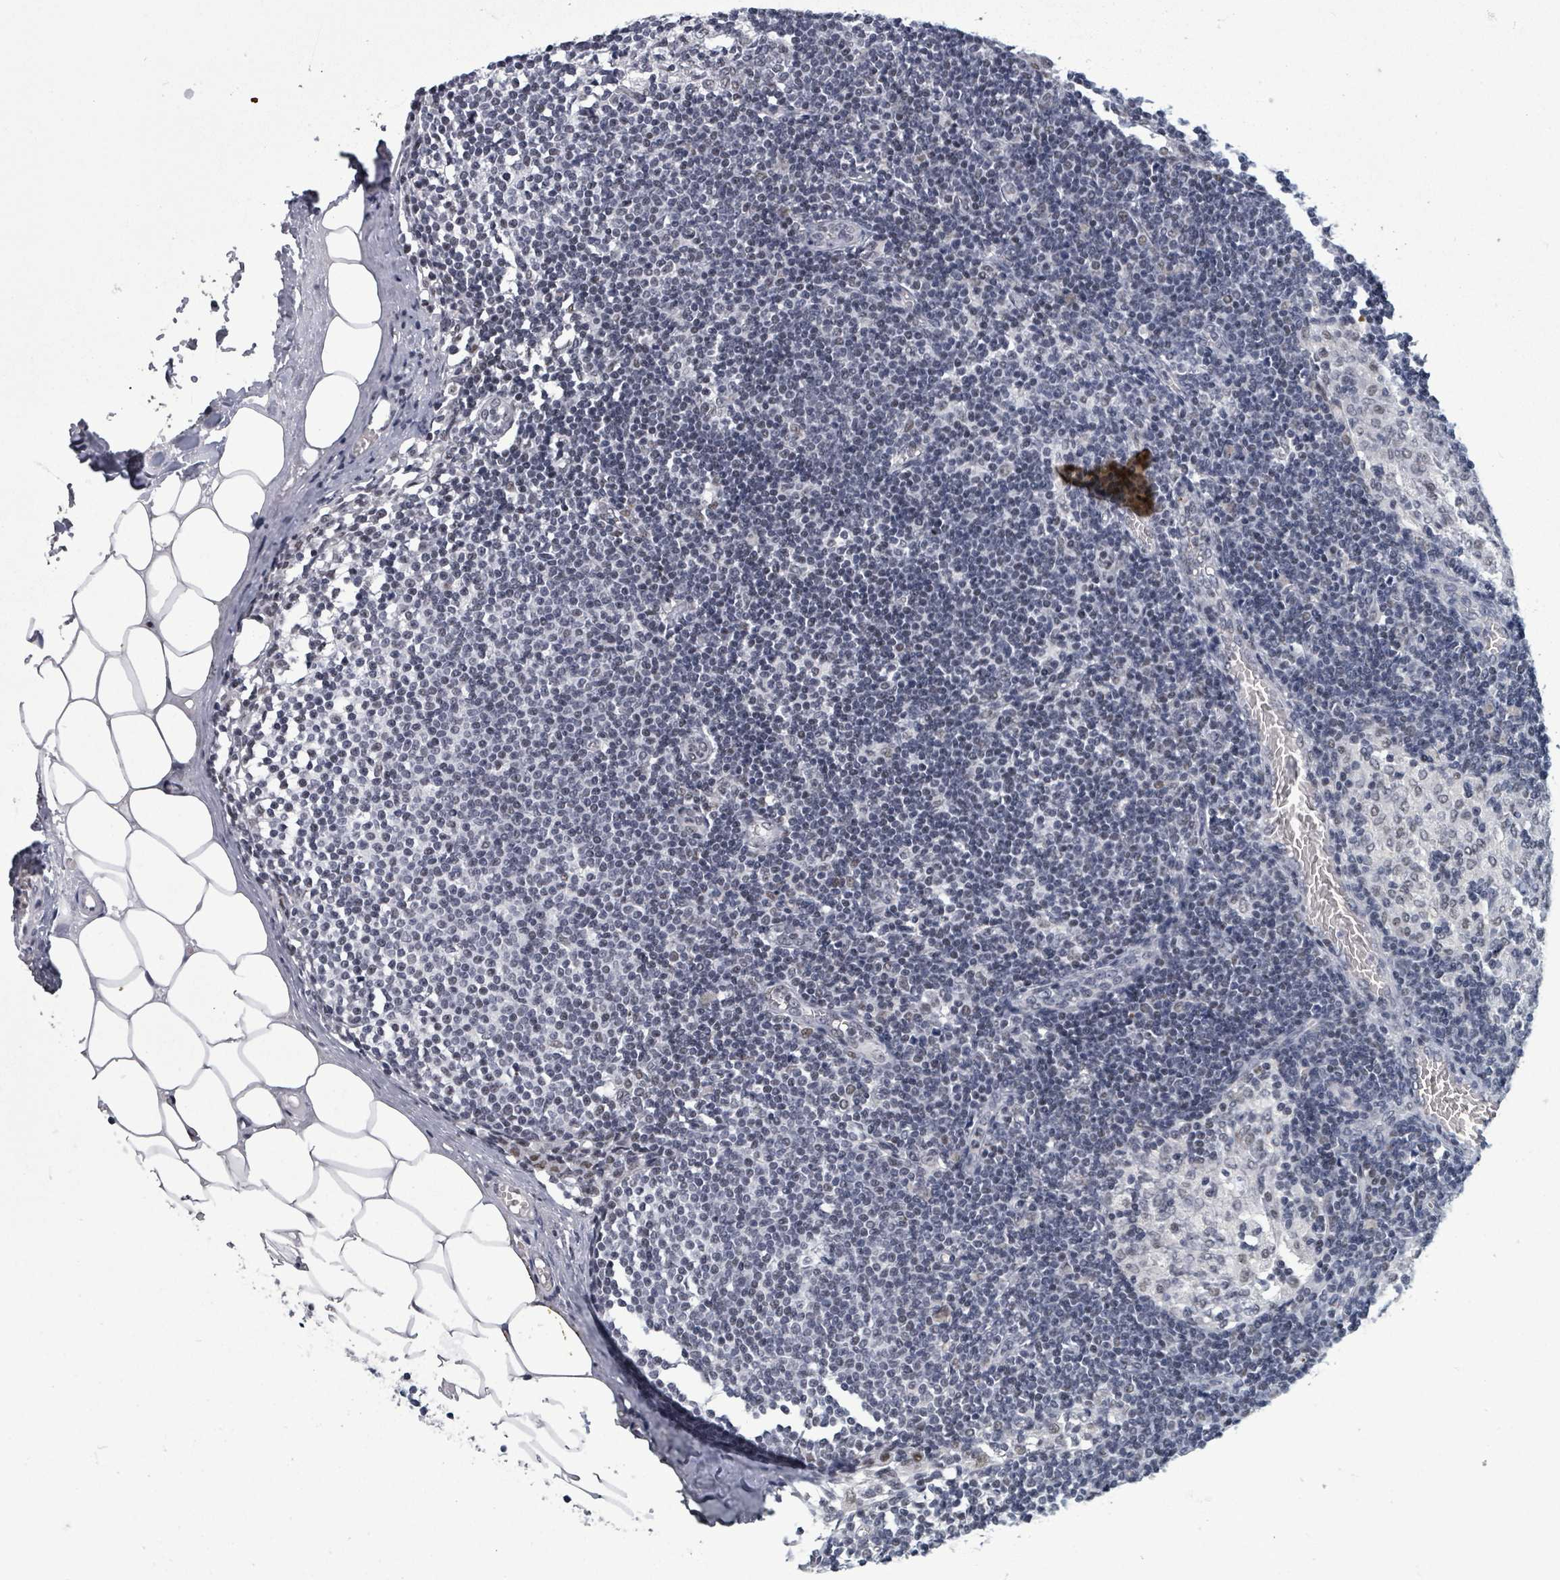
{"staining": {"intensity": "negative", "quantity": "none", "location": "none"}, "tissue": "lymph node", "cell_type": "Germinal center cells", "image_type": "normal", "snomed": [{"axis": "morphology", "description": "Normal tissue, NOS"}, {"axis": "topography", "description": "Lymph node"}], "caption": "Lymph node was stained to show a protein in brown. There is no significant positivity in germinal center cells. (DAB IHC, high magnification).", "gene": "BIVM", "patient": {"sex": "female", "age": 42}}